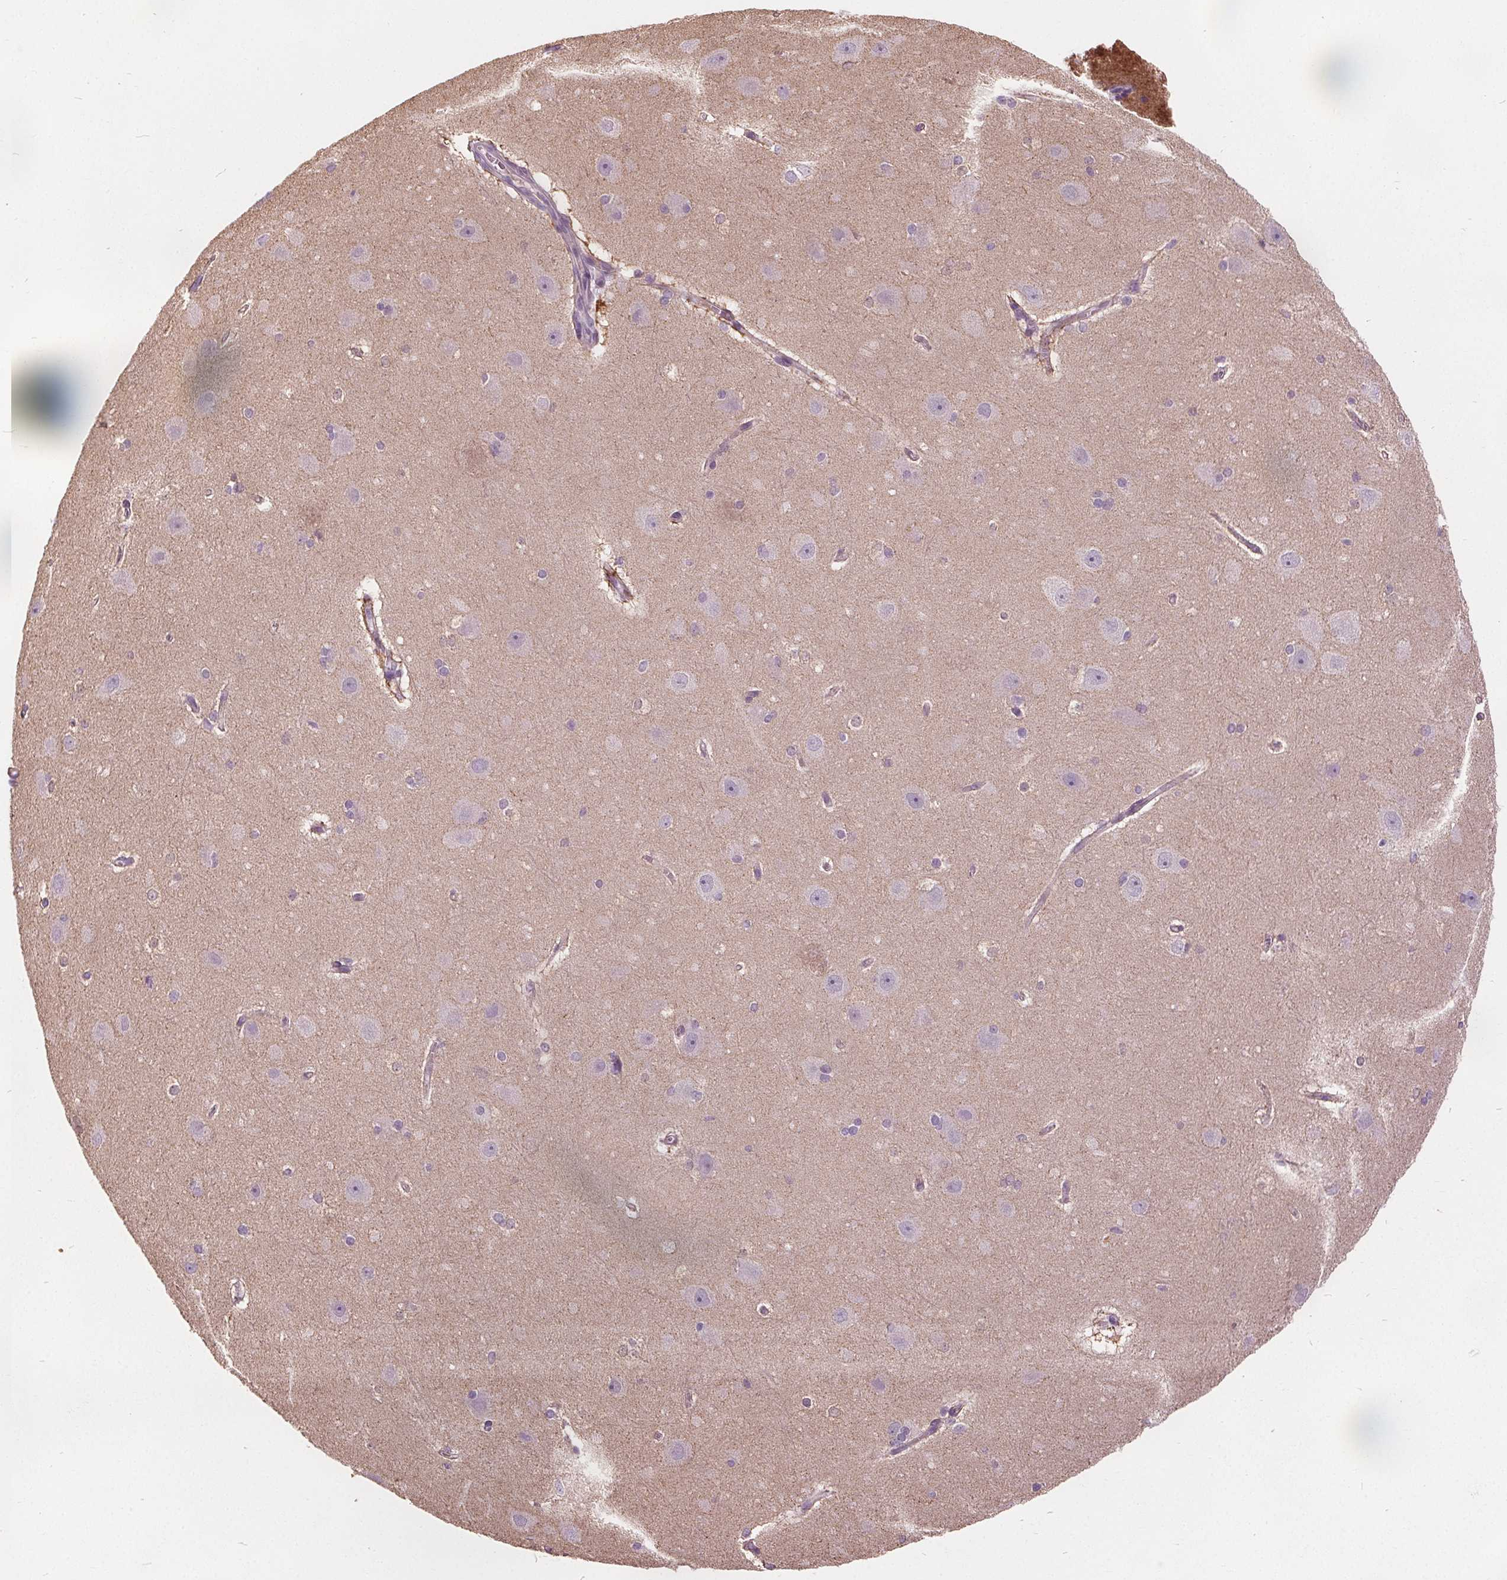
{"staining": {"intensity": "negative", "quantity": "none", "location": "none"}, "tissue": "hippocampus", "cell_type": "Glial cells", "image_type": "normal", "snomed": [{"axis": "morphology", "description": "Normal tissue, NOS"}, {"axis": "topography", "description": "Cerebral cortex"}, {"axis": "topography", "description": "Hippocampus"}], "caption": "High magnification brightfield microscopy of normal hippocampus stained with DAB (brown) and counterstained with hematoxylin (blue): glial cells show no significant expression. The staining is performed using DAB brown chromogen with nuclei counter-stained in using hematoxylin.", "gene": "ACOX2", "patient": {"sex": "female", "age": 19}}